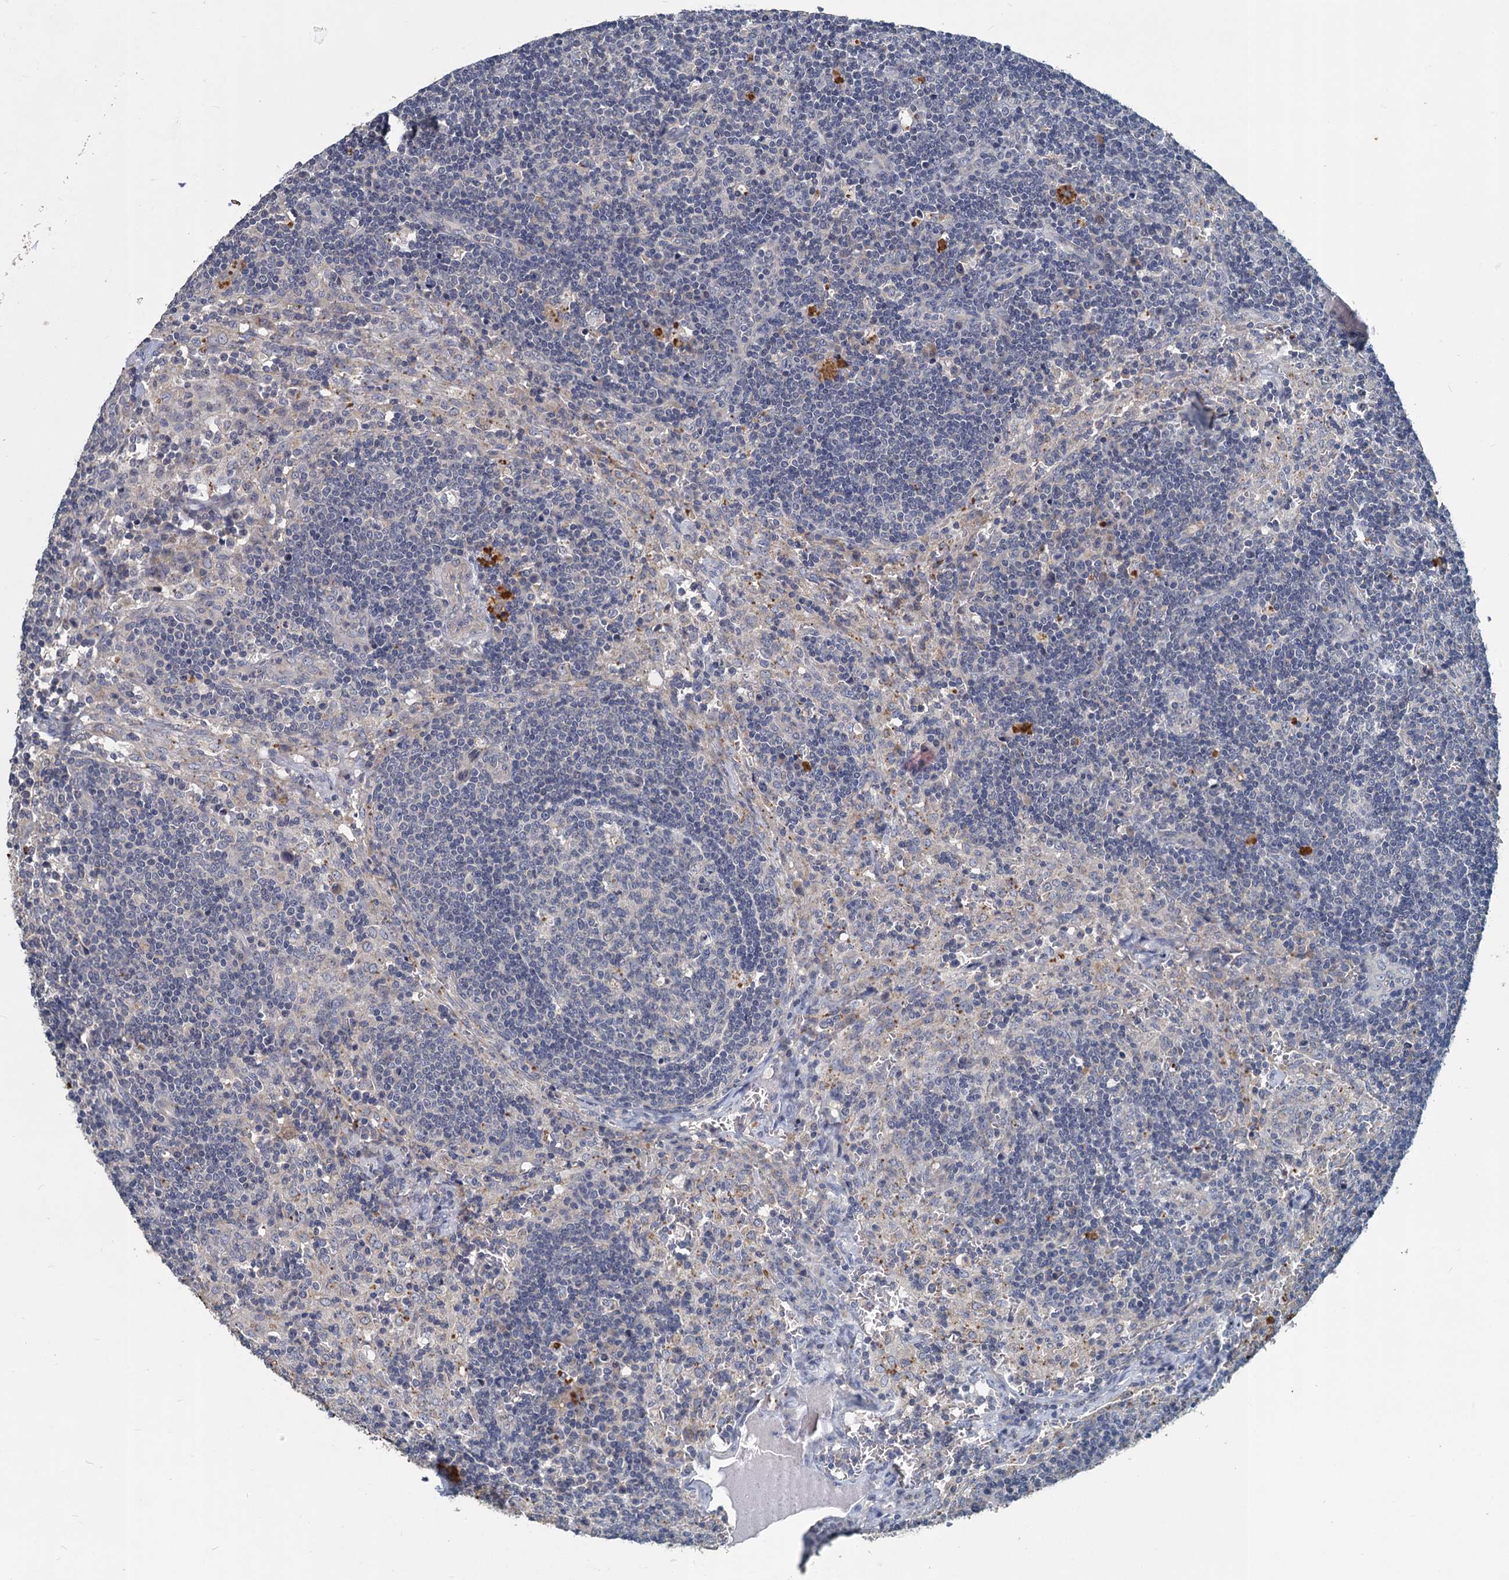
{"staining": {"intensity": "negative", "quantity": "none", "location": "none"}, "tissue": "lymph node", "cell_type": "Germinal center cells", "image_type": "normal", "snomed": [{"axis": "morphology", "description": "Normal tissue, NOS"}, {"axis": "topography", "description": "Lymph node"}], "caption": "Immunohistochemical staining of benign human lymph node displays no significant positivity in germinal center cells.", "gene": "SLC2A7", "patient": {"sex": "male", "age": 58}}